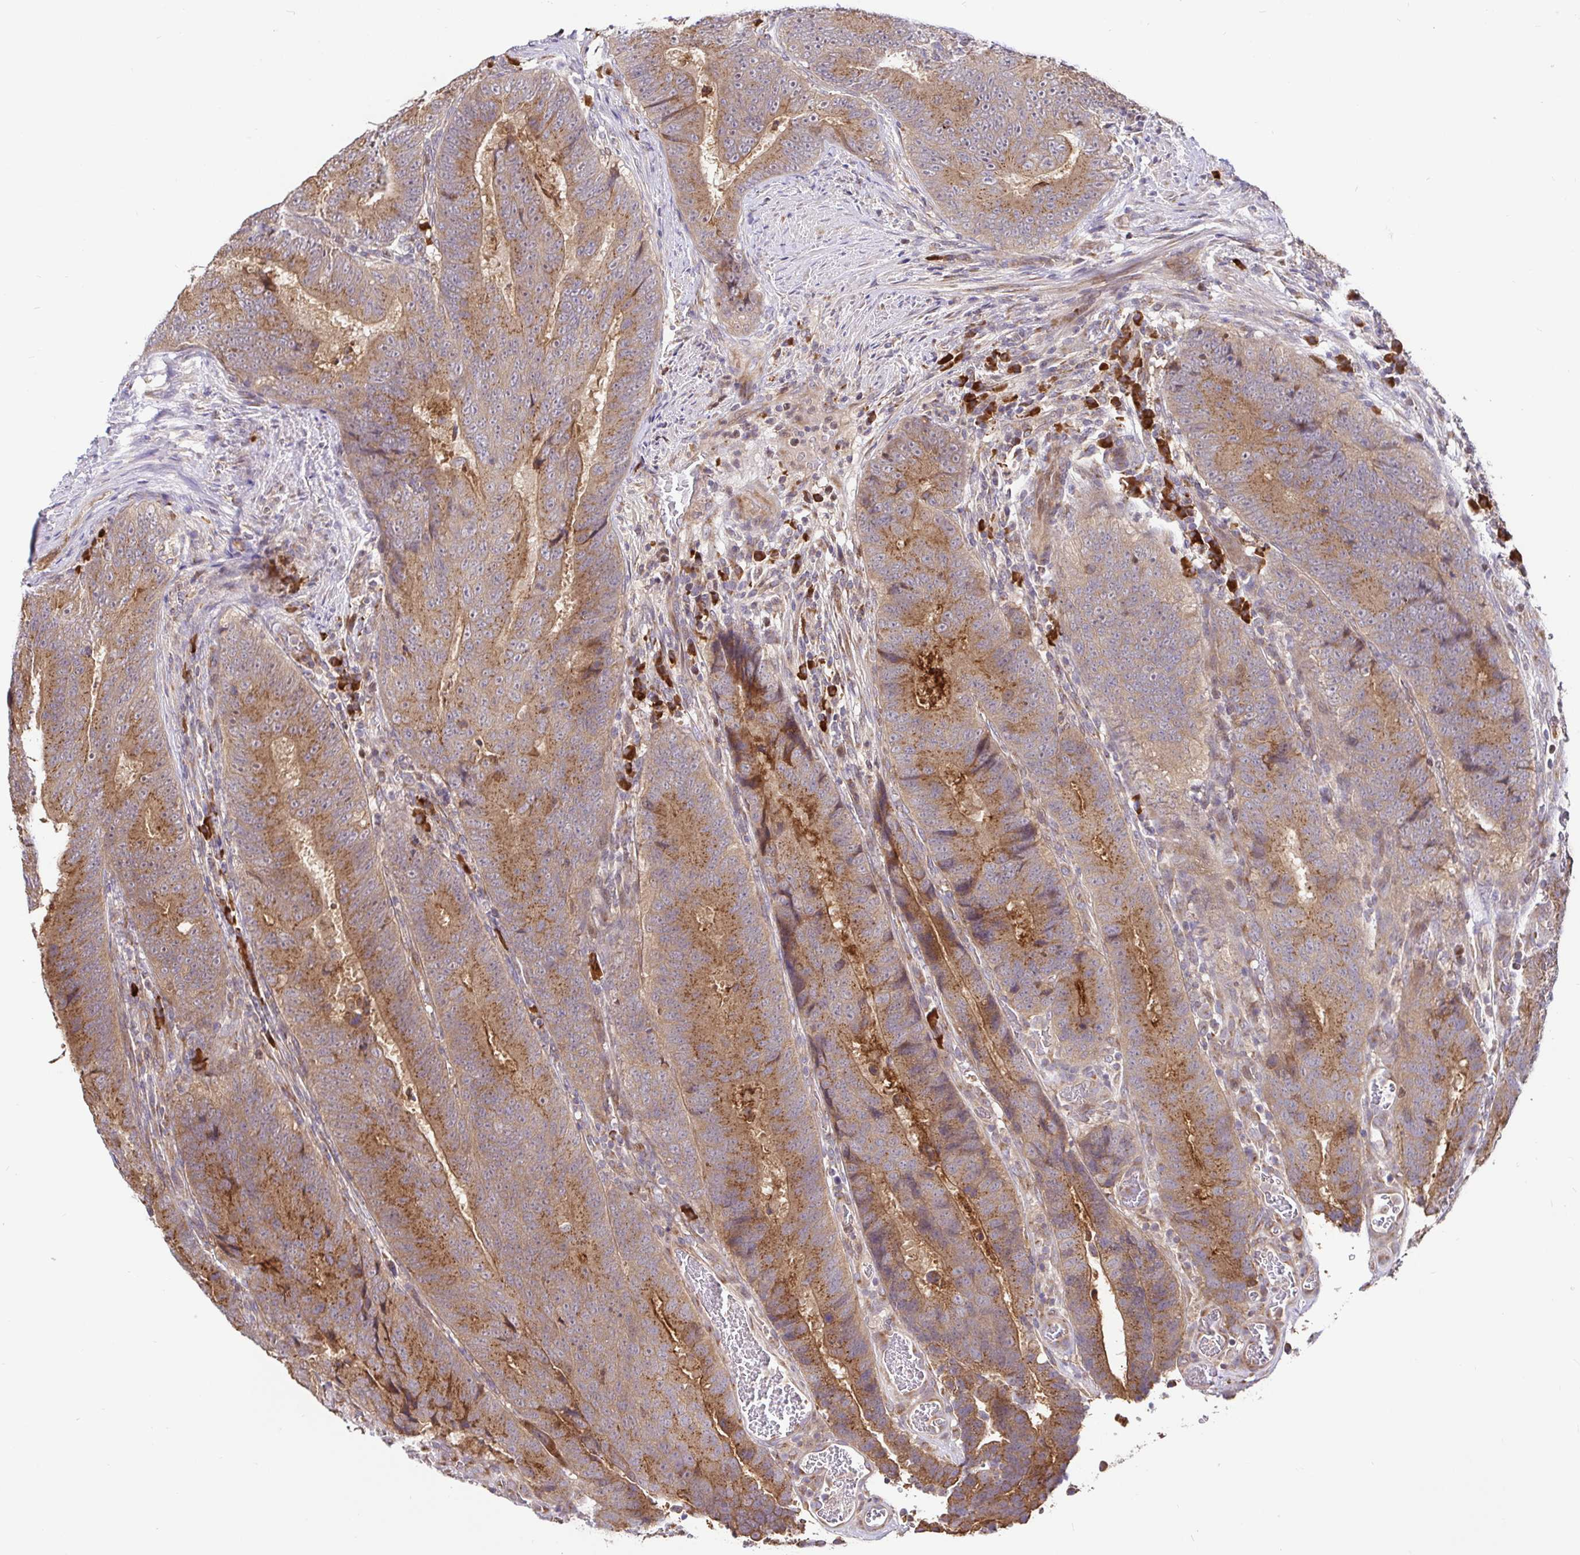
{"staining": {"intensity": "moderate", "quantity": ">75%", "location": "cytoplasmic/membranous"}, "tissue": "colorectal cancer", "cell_type": "Tumor cells", "image_type": "cancer", "snomed": [{"axis": "morphology", "description": "Adenocarcinoma, NOS"}, {"axis": "topography", "description": "Colon"}], "caption": "DAB immunohistochemical staining of human colorectal cancer (adenocarcinoma) displays moderate cytoplasmic/membranous protein staining in about >75% of tumor cells.", "gene": "ELP1", "patient": {"sex": "female", "age": 48}}